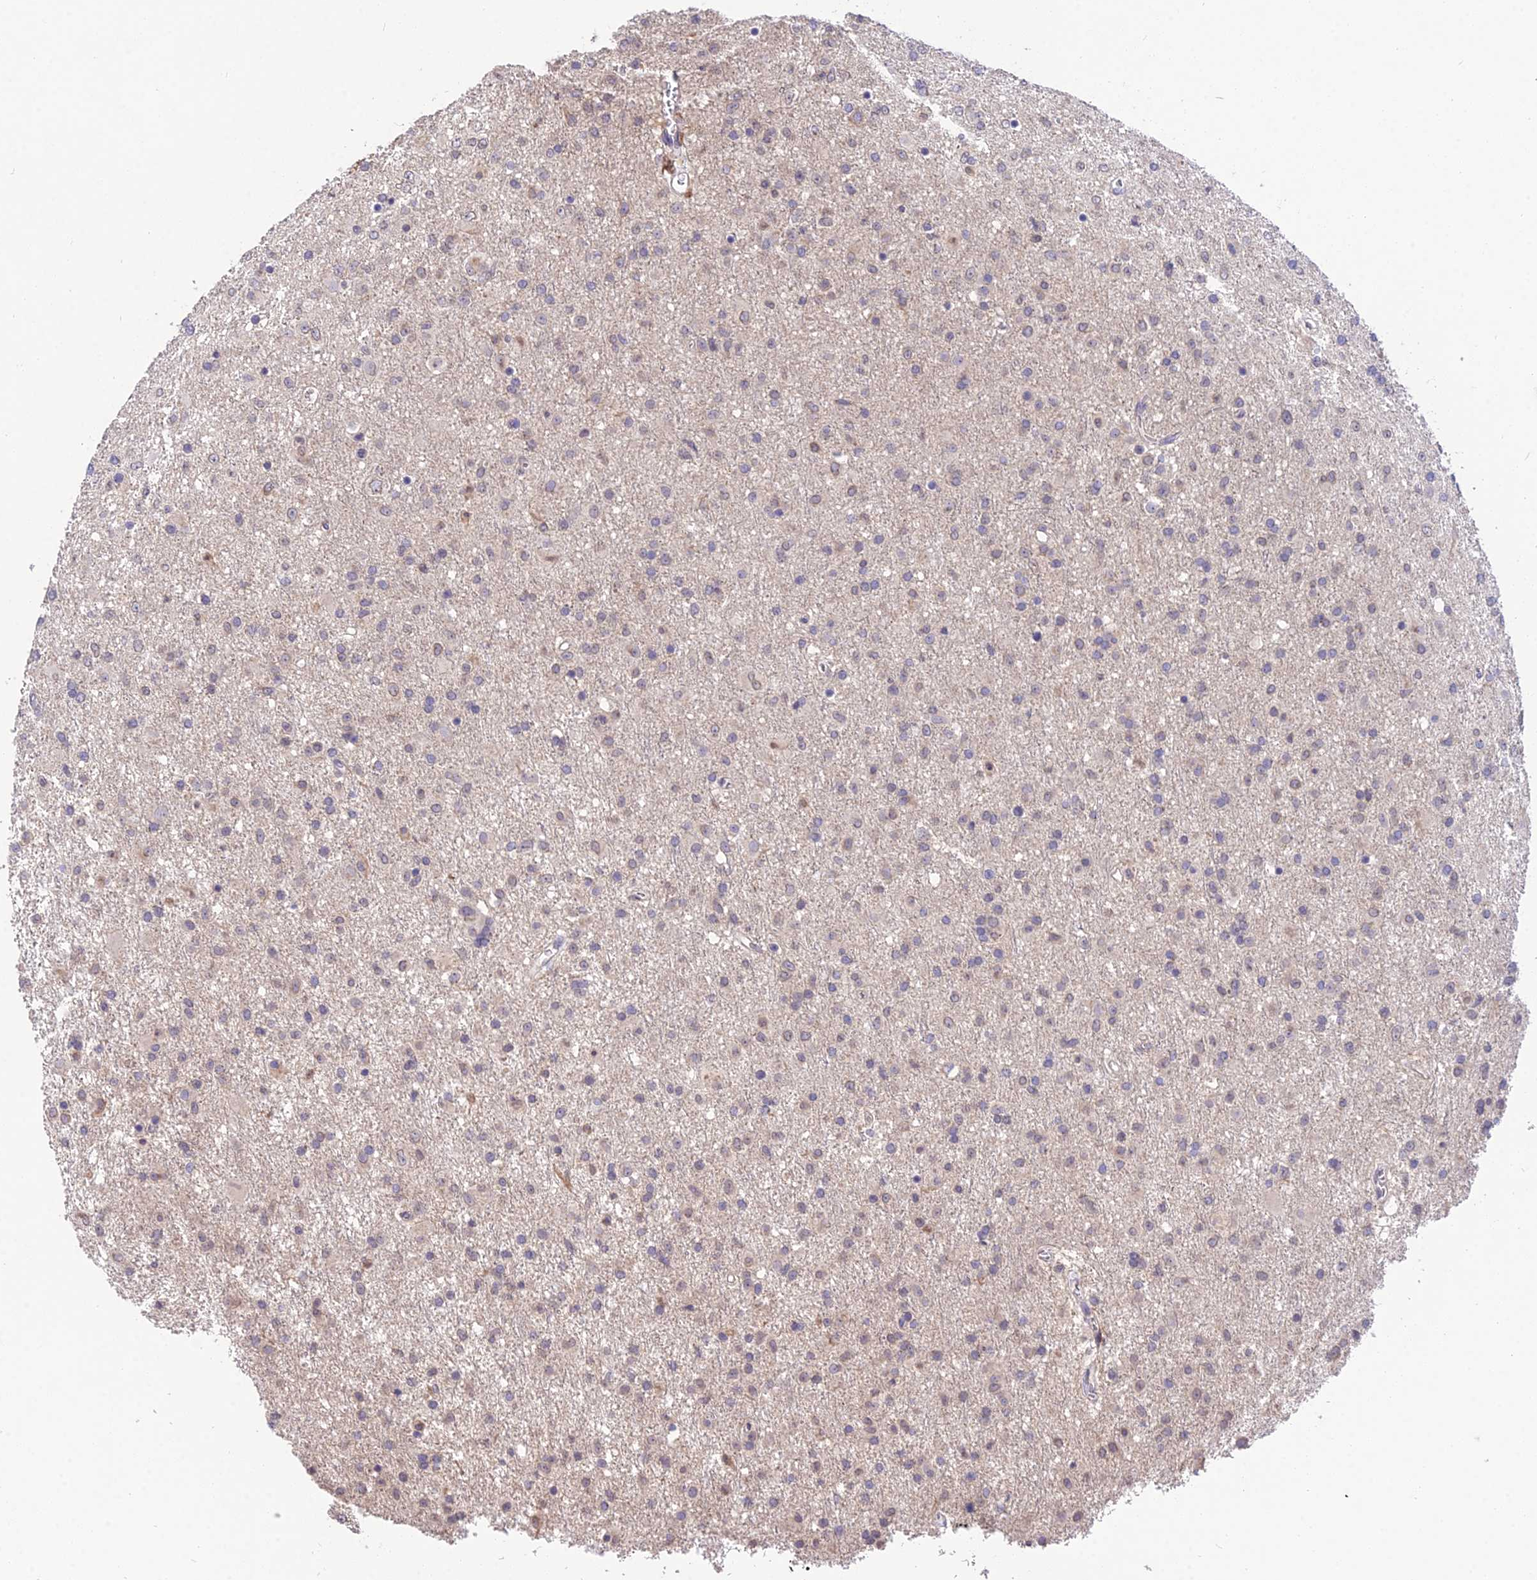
{"staining": {"intensity": "negative", "quantity": "none", "location": "none"}, "tissue": "glioma", "cell_type": "Tumor cells", "image_type": "cancer", "snomed": [{"axis": "morphology", "description": "Glioma, malignant, Low grade"}, {"axis": "topography", "description": "Brain"}], "caption": "Glioma was stained to show a protein in brown. There is no significant positivity in tumor cells. Brightfield microscopy of immunohistochemistry stained with DAB (brown) and hematoxylin (blue), captured at high magnification.", "gene": "PGK1", "patient": {"sex": "male", "age": 65}}